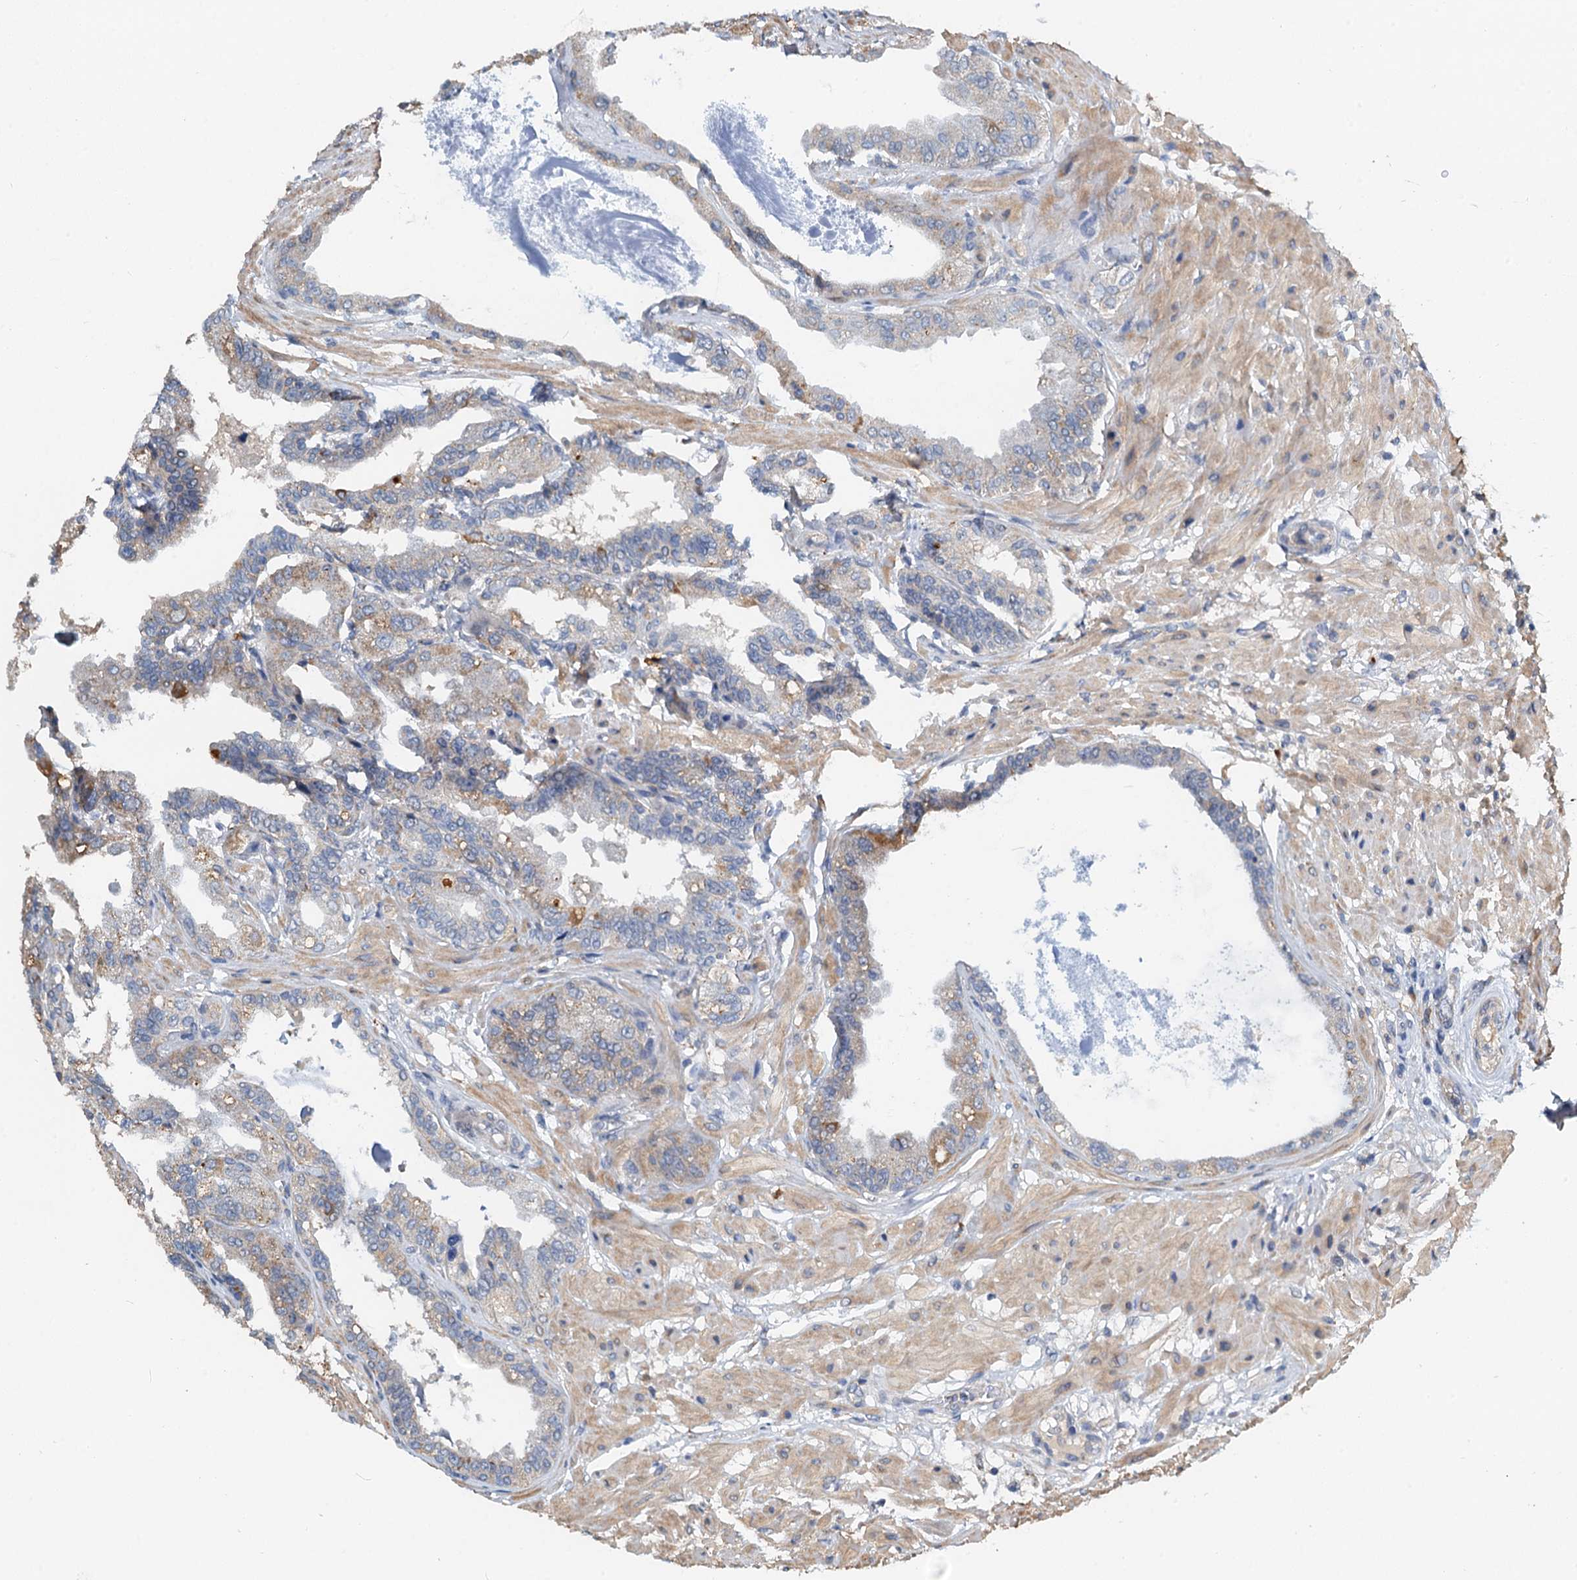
{"staining": {"intensity": "weak", "quantity": "25%-75%", "location": "cytoplasmic/membranous"}, "tissue": "seminal vesicle", "cell_type": "Glandular cells", "image_type": "normal", "snomed": [{"axis": "morphology", "description": "Normal tissue, NOS"}, {"axis": "topography", "description": "Seminal veicle"}], "caption": "Protein expression analysis of benign human seminal vesicle reveals weak cytoplasmic/membranous staining in approximately 25%-75% of glandular cells.", "gene": "ZNF606", "patient": {"sex": "male", "age": 63}}